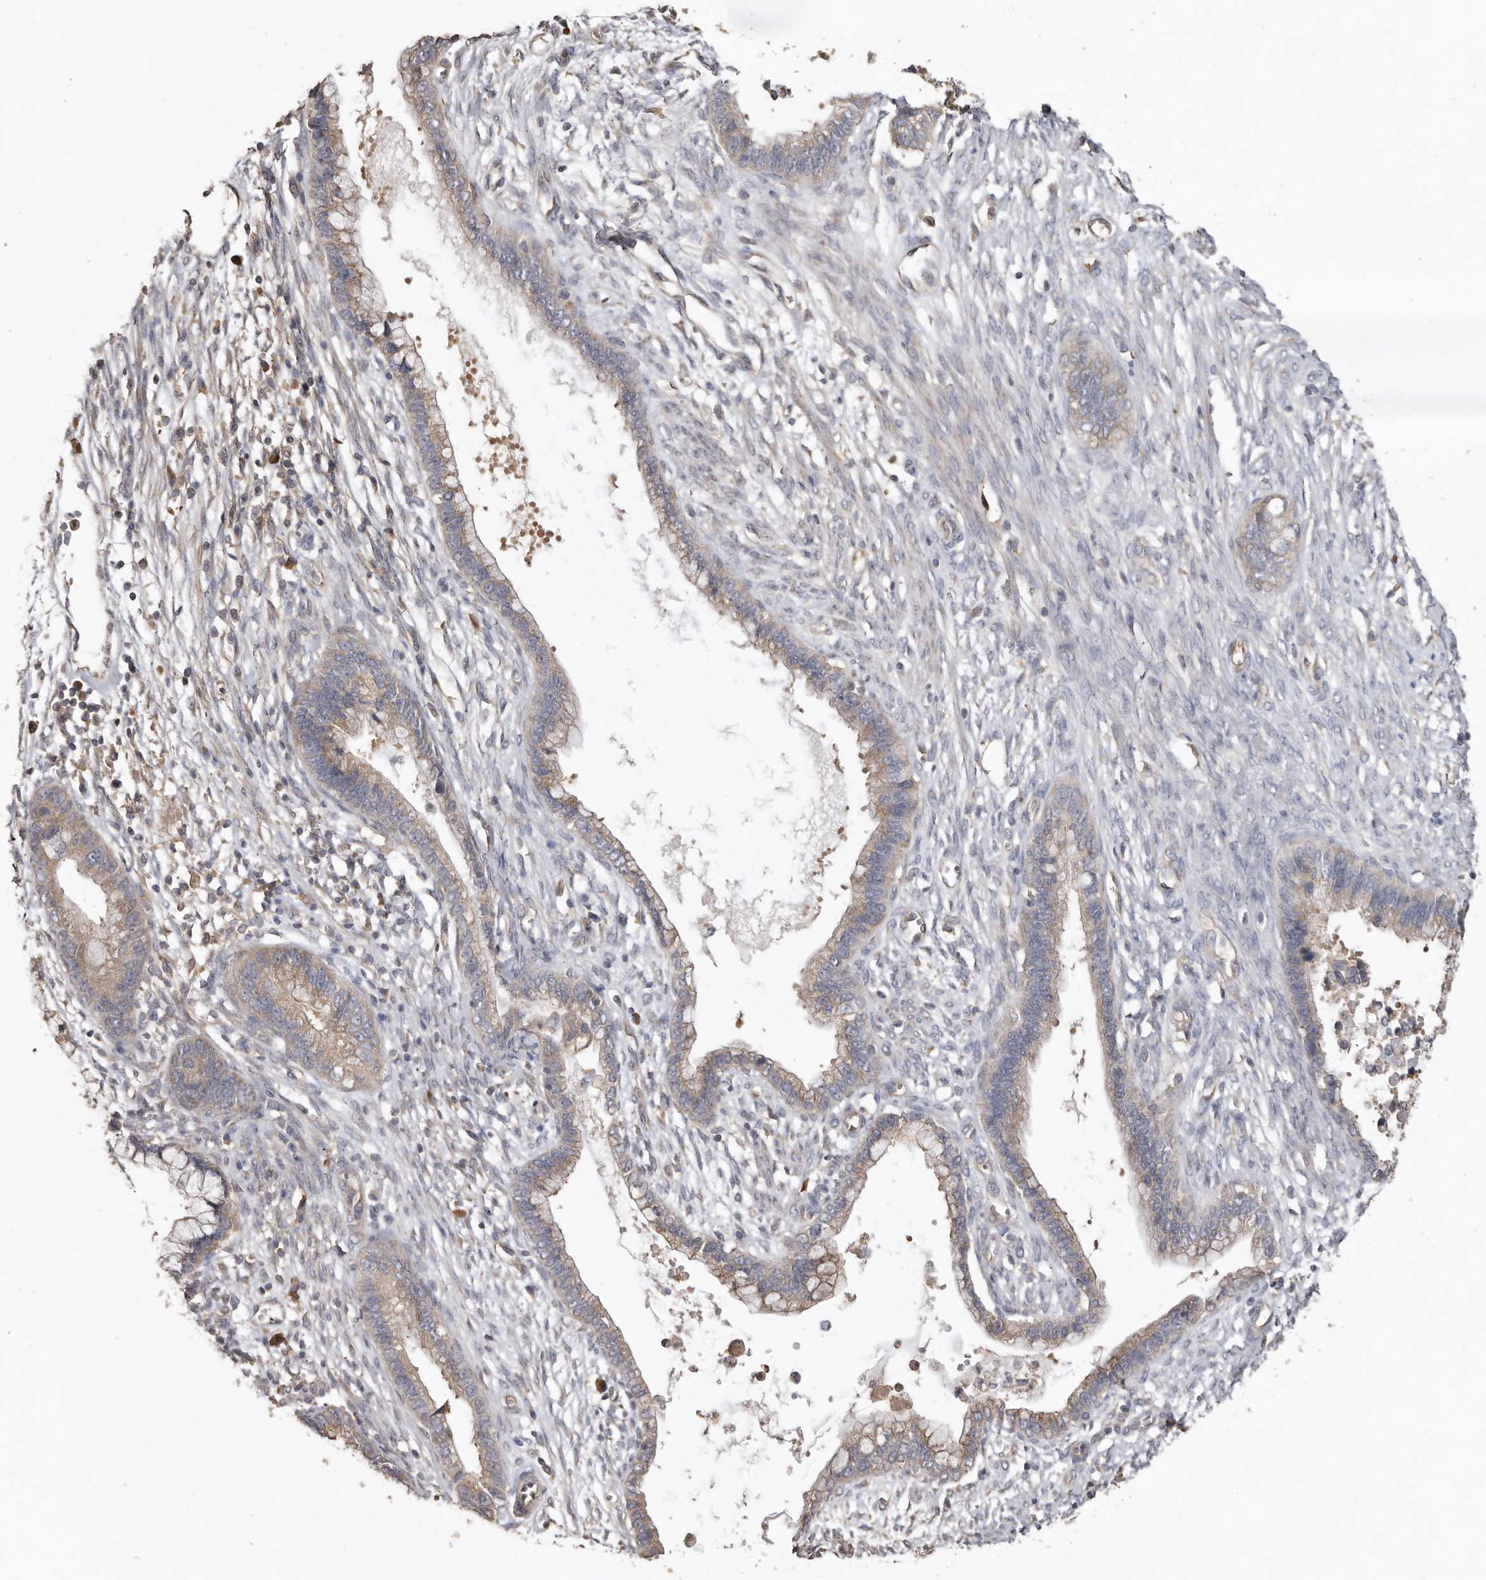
{"staining": {"intensity": "weak", "quantity": ">75%", "location": "cytoplasmic/membranous"}, "tissue": "cervical cancer", "cell_type": "Tumor cells", "image_type": "cancer", "snomed": [{"axis": "morphology", "description": "Adenocarcinoma, NOS"}, {"axis": "topography", "description": "Cervix"}], "caption": "Adenocarcinoma (cervical) was stained to show a protein in brown. There is low levels of weak cytoplasmic/membranous positivity in about >75% of tumor cells.", "gene": "FLCN", "patient": {"sex": "female", "age": 44}}